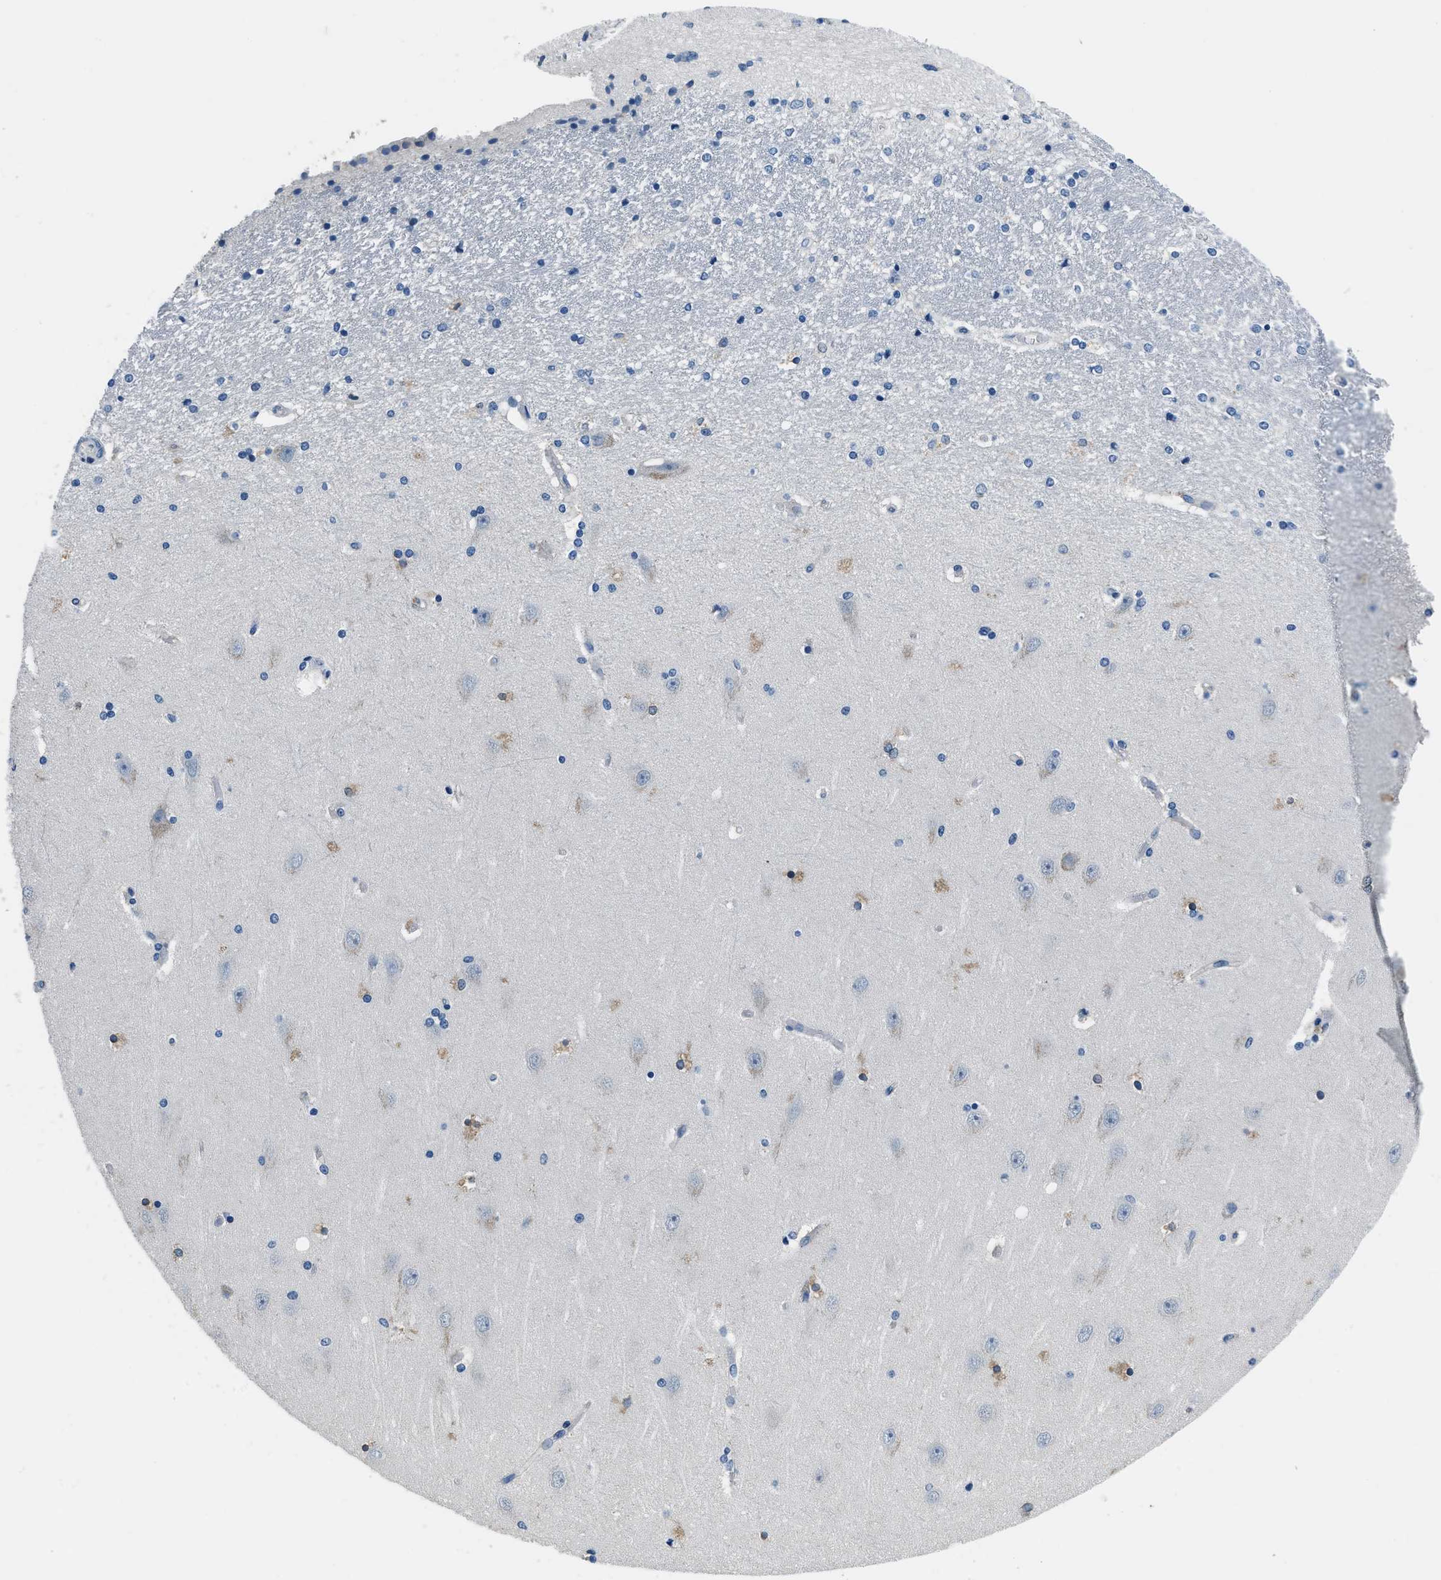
{"staining": {"intensity": "negative", "quantity": "none", "location": "none"}, "tissue": "hippocampus", "cell_type": "Glial cells", "image_type": "normal", "snomed": [{"axis": "morphology", "description": "Normal tissue, NOS"}, {"axis": "topography", "description": "Hippocampus"}], "caption": "IHC photomicrograph of unremarkable human hippocampus stained for a protein (brown), which exhibits no staining in glial cells.", "gene": "GJA3", "patient": {"sex": "female", "age": 54}}